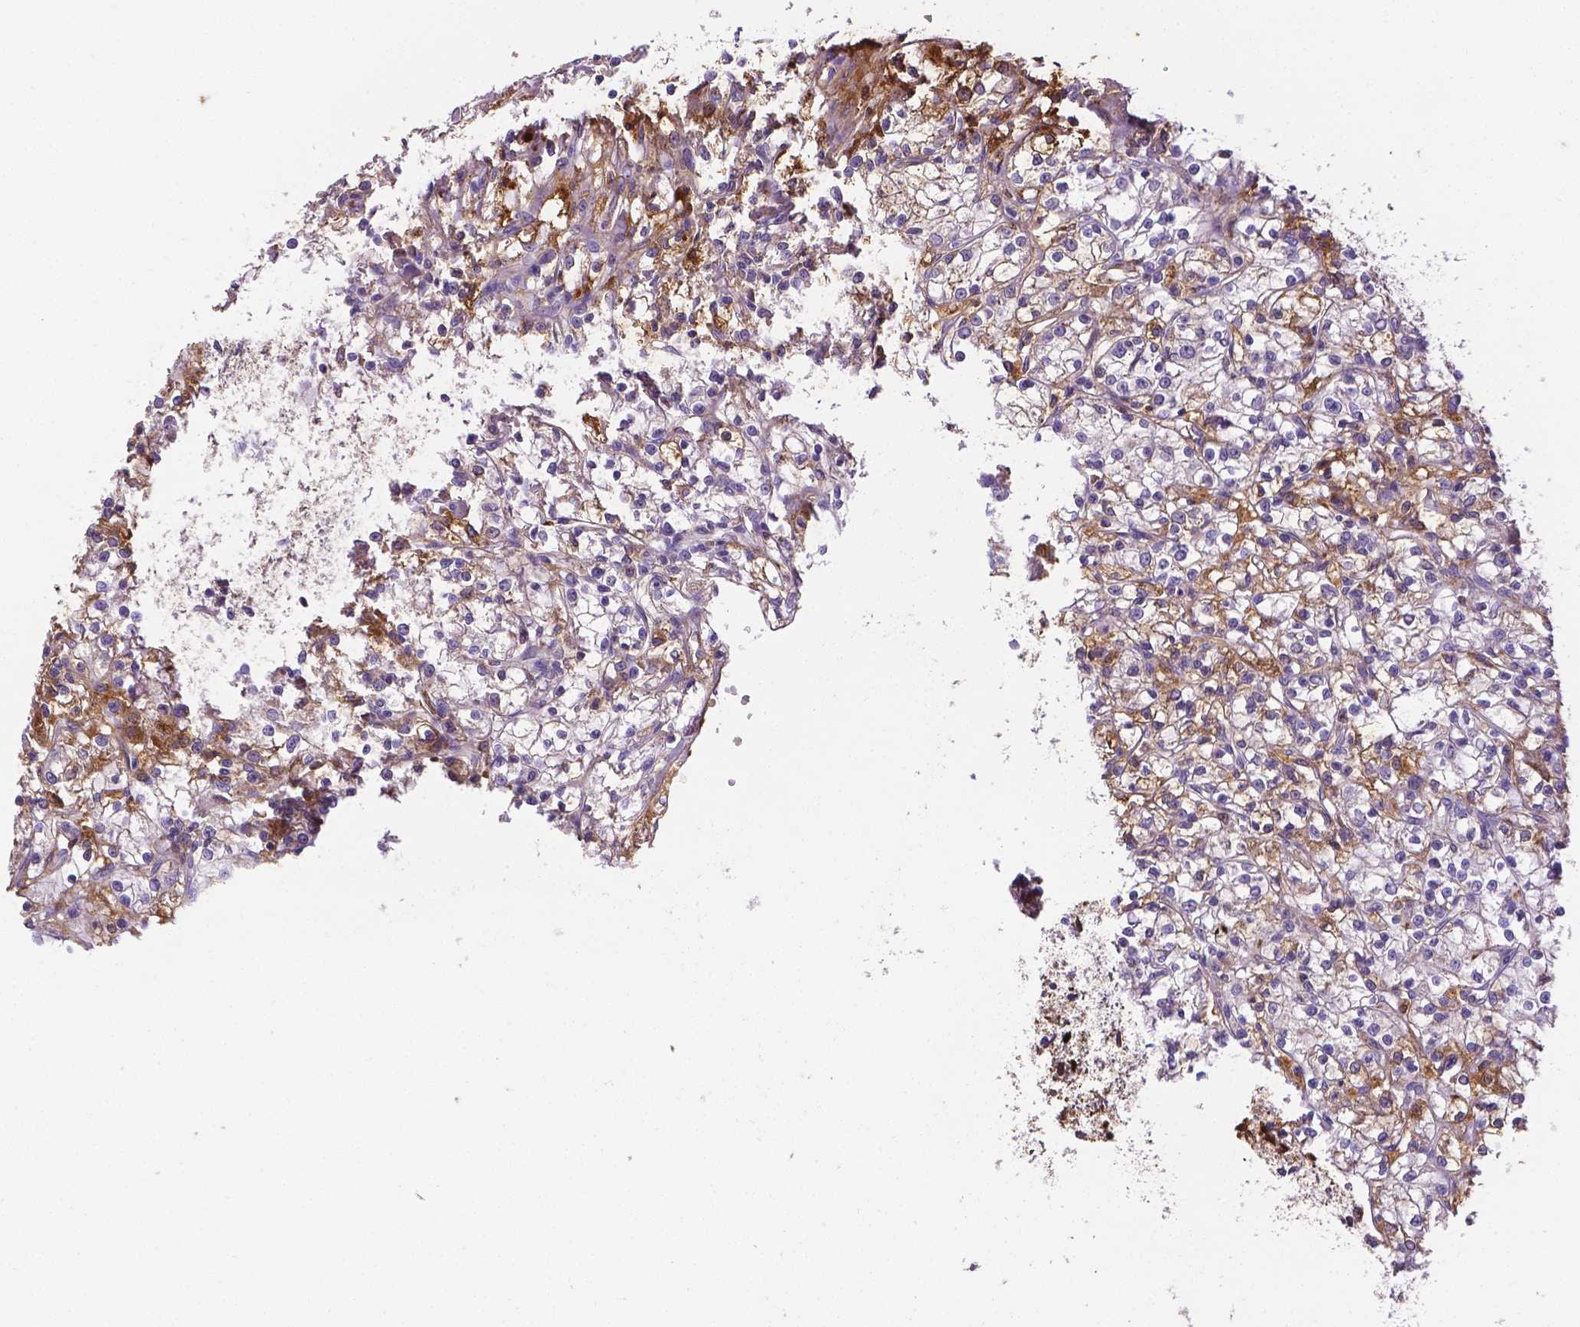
{"staining": {"intensity": "moderate", "quantity": "<25%", "location": "cytoplasmic/membranous"}, "tissue": "renal cancer", "cell_type": "Tumor cells", "image_type": "cancer", "snomed": [{"axis": "morphology", "description": "Adenocarcinoma, NOS"}, {"axis": "topography", "description": "Kidney"}], "caption": "Brown immunohistochemical staining in renal adenocarcinoma reveals moderate cytoplasmic/membranous staining in about <25% of tumor cells. (DAB (3,3'-diaminobenzidine) IHC, brown staining for protein, blue staining for nuclei).", "gene": "APOE", "patient": {"sex": "female", "age": 59}}